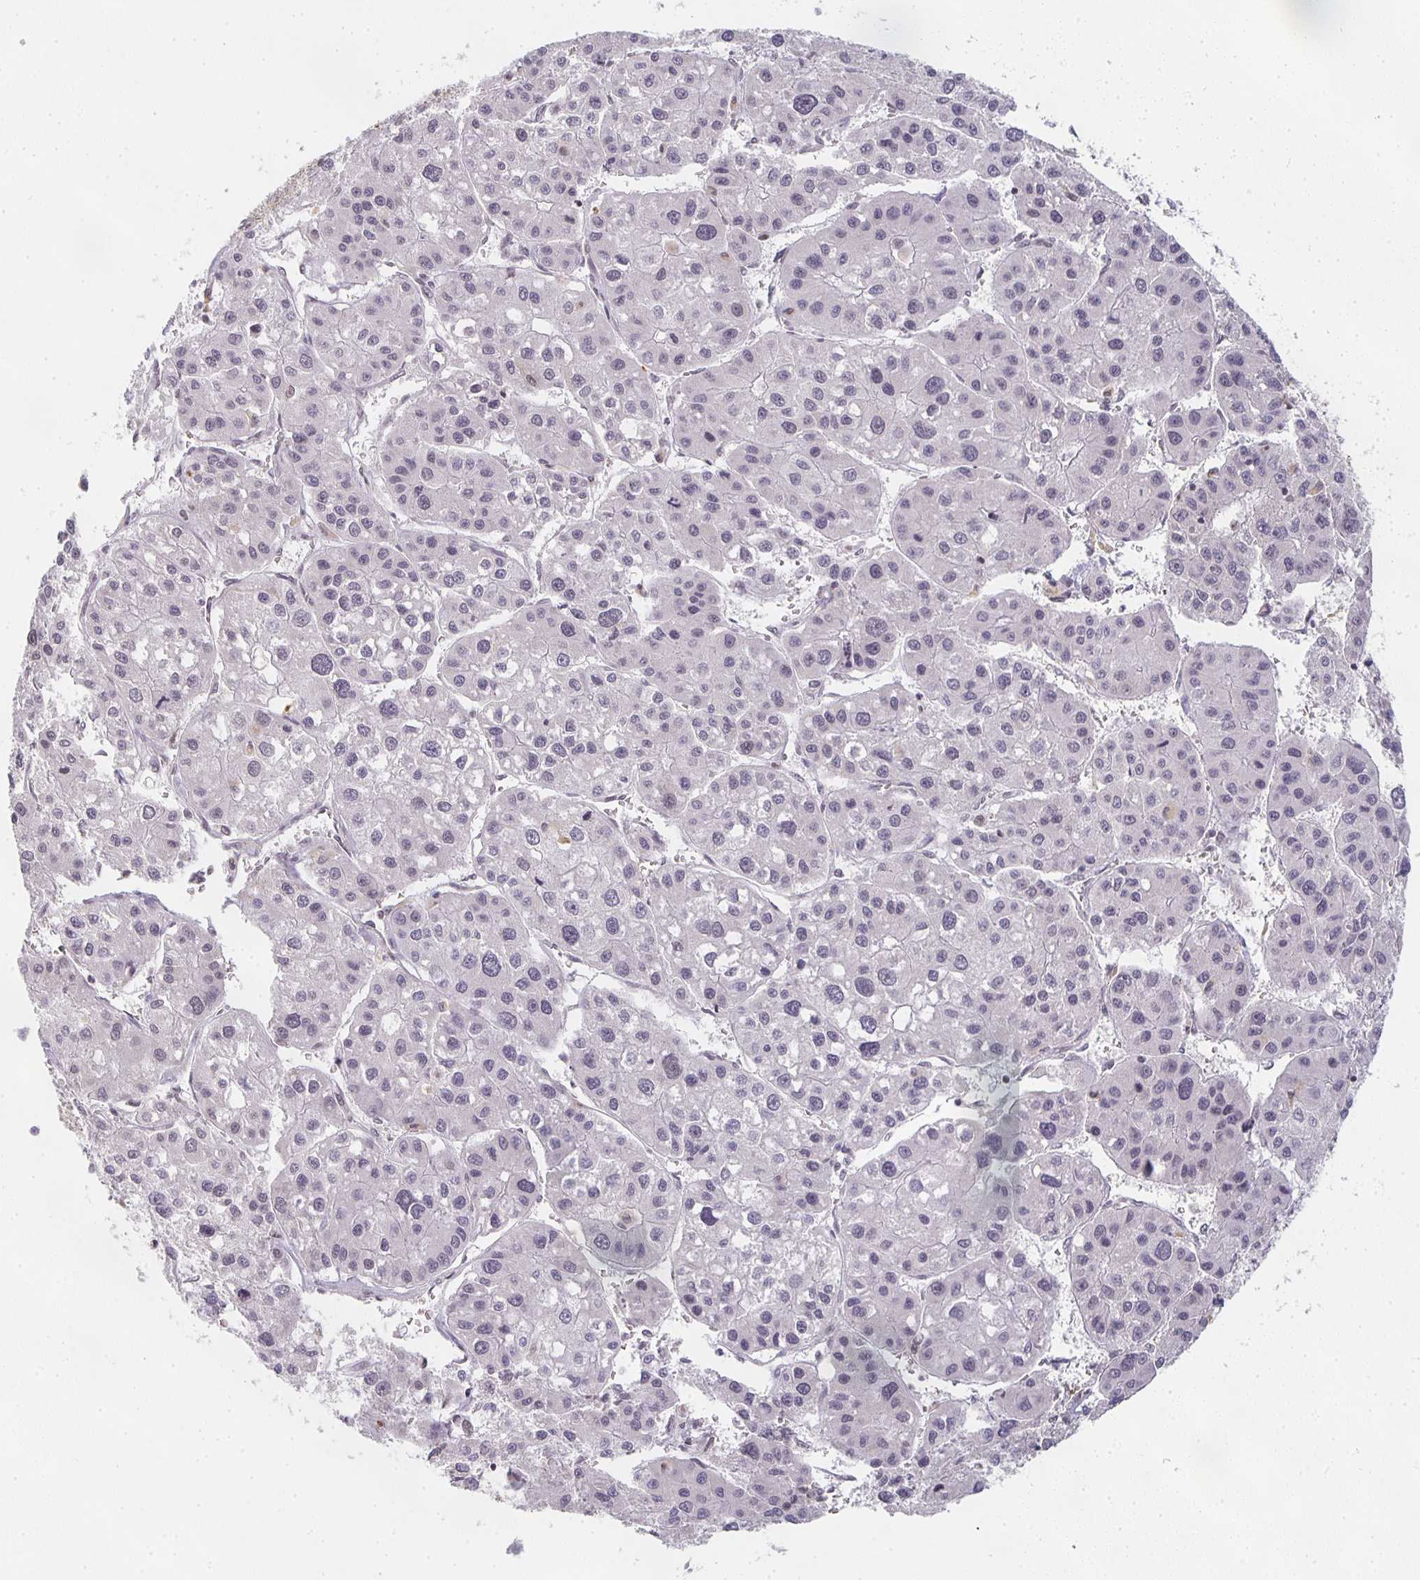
{"staining": {"intensity": "negative", "quantity": "none", "location": "none"}, "tissue": "liver cancer", "cell_type": "Tumor cells", "image_type": "cancer", "snomed": [{"axis": "morphology", "description": "Carcinoma, Hepatocellular, NOS"}, {"axis": "topography", "description": "Liver"}], "caption": "This is a photomicrograph of immunohistochemistry (IHC) staining of liver cancer (hepatocellular carcinoma), which shows no positivity in tumor cells.", "gene": "SMARCA2", "patient": {"sex": "male", "age": 73}}